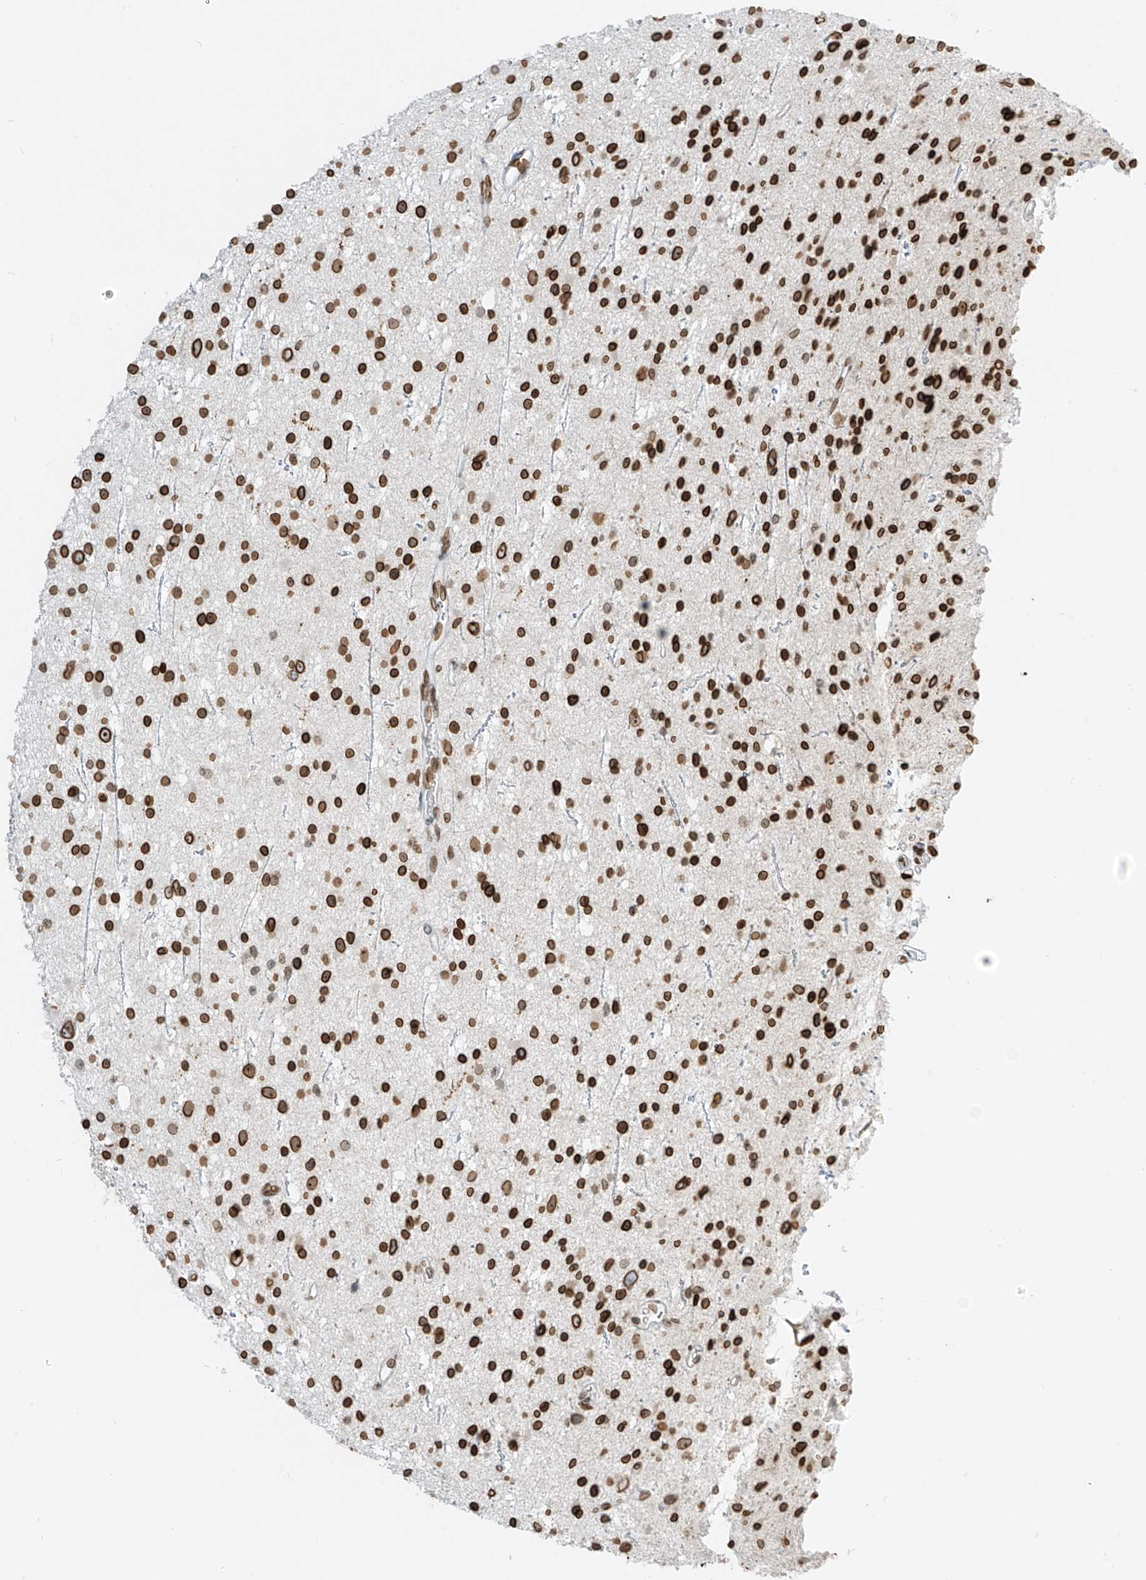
{"staining": {"intensity": "strong", "quantity": ">75%", "location": "cytoplasmic/membranous,nuclear"}, "tissue": "glioma", "cell_type": "Tumor cells", "image_type": "cancer", "snomed": [{"axis": "morphology", "description": "Glioma, malignant, Low grade"}, {"axis": "topography", "description": "Cerebral cortex"}], "caption": "A brown stain labels strong cytoplasmic/membranous and nuclear positivity of a protein in human glioma tumor cells.", "gene": "SAMD15", "patient": {"sex": "female", "age": 39}}